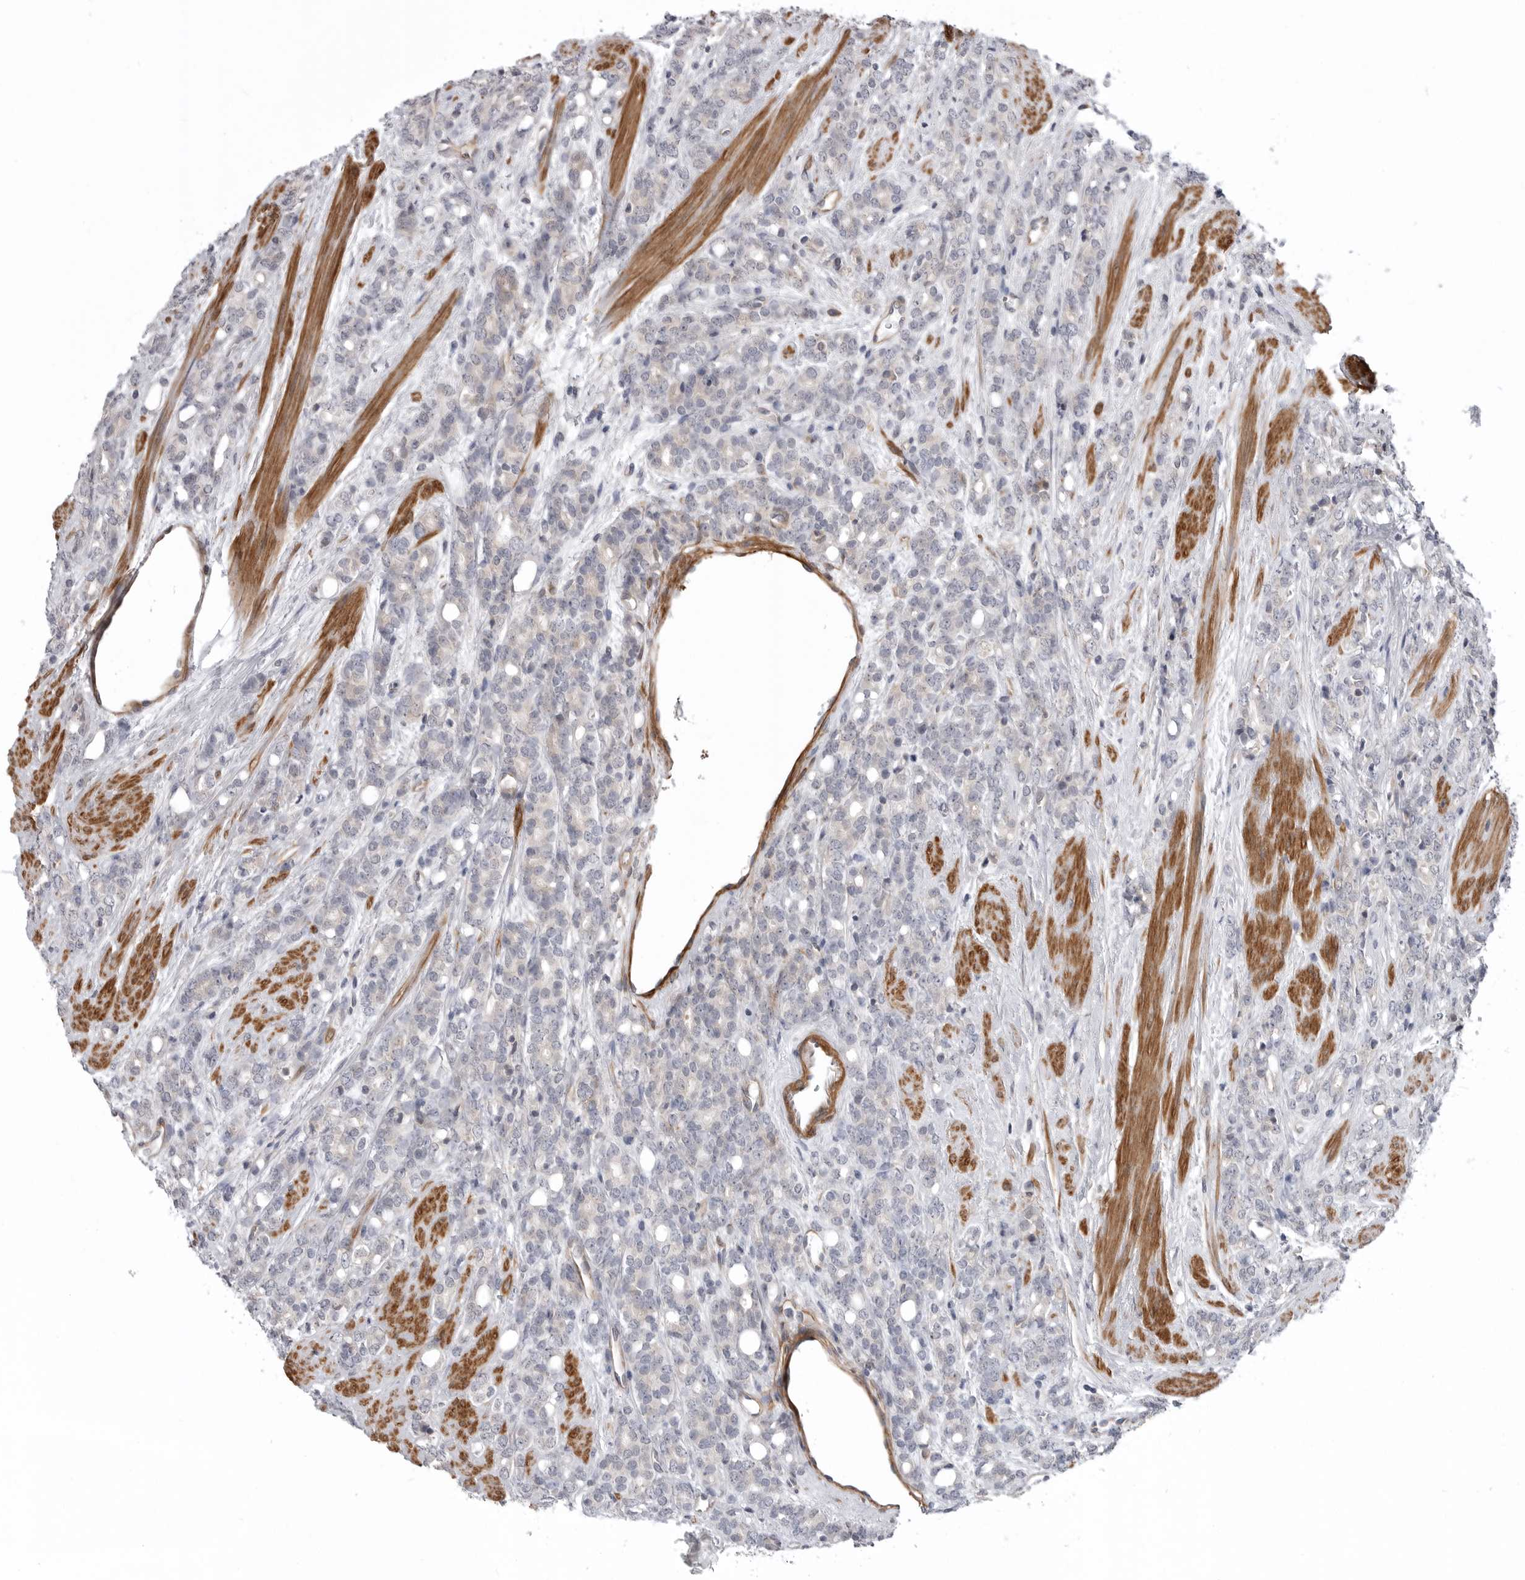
{"staining": {"intensity": "negative", "quantity": "none", "location": "none"}, "tissue": "prostate cancer", "cell_type": "Tumor cells", "image_type": "cancer", "snomed": [{"axis": "morphology", "description": "Adenocarcinoma, High grade"}, {"axis": "topography", "description": "Prostate"}], "caption": "Tumor cells show no significant expression in adenocarcinoma (high-grade) (prostate).", "gene": "SCP2", "patient": {"sex": "male", "age": 62}}